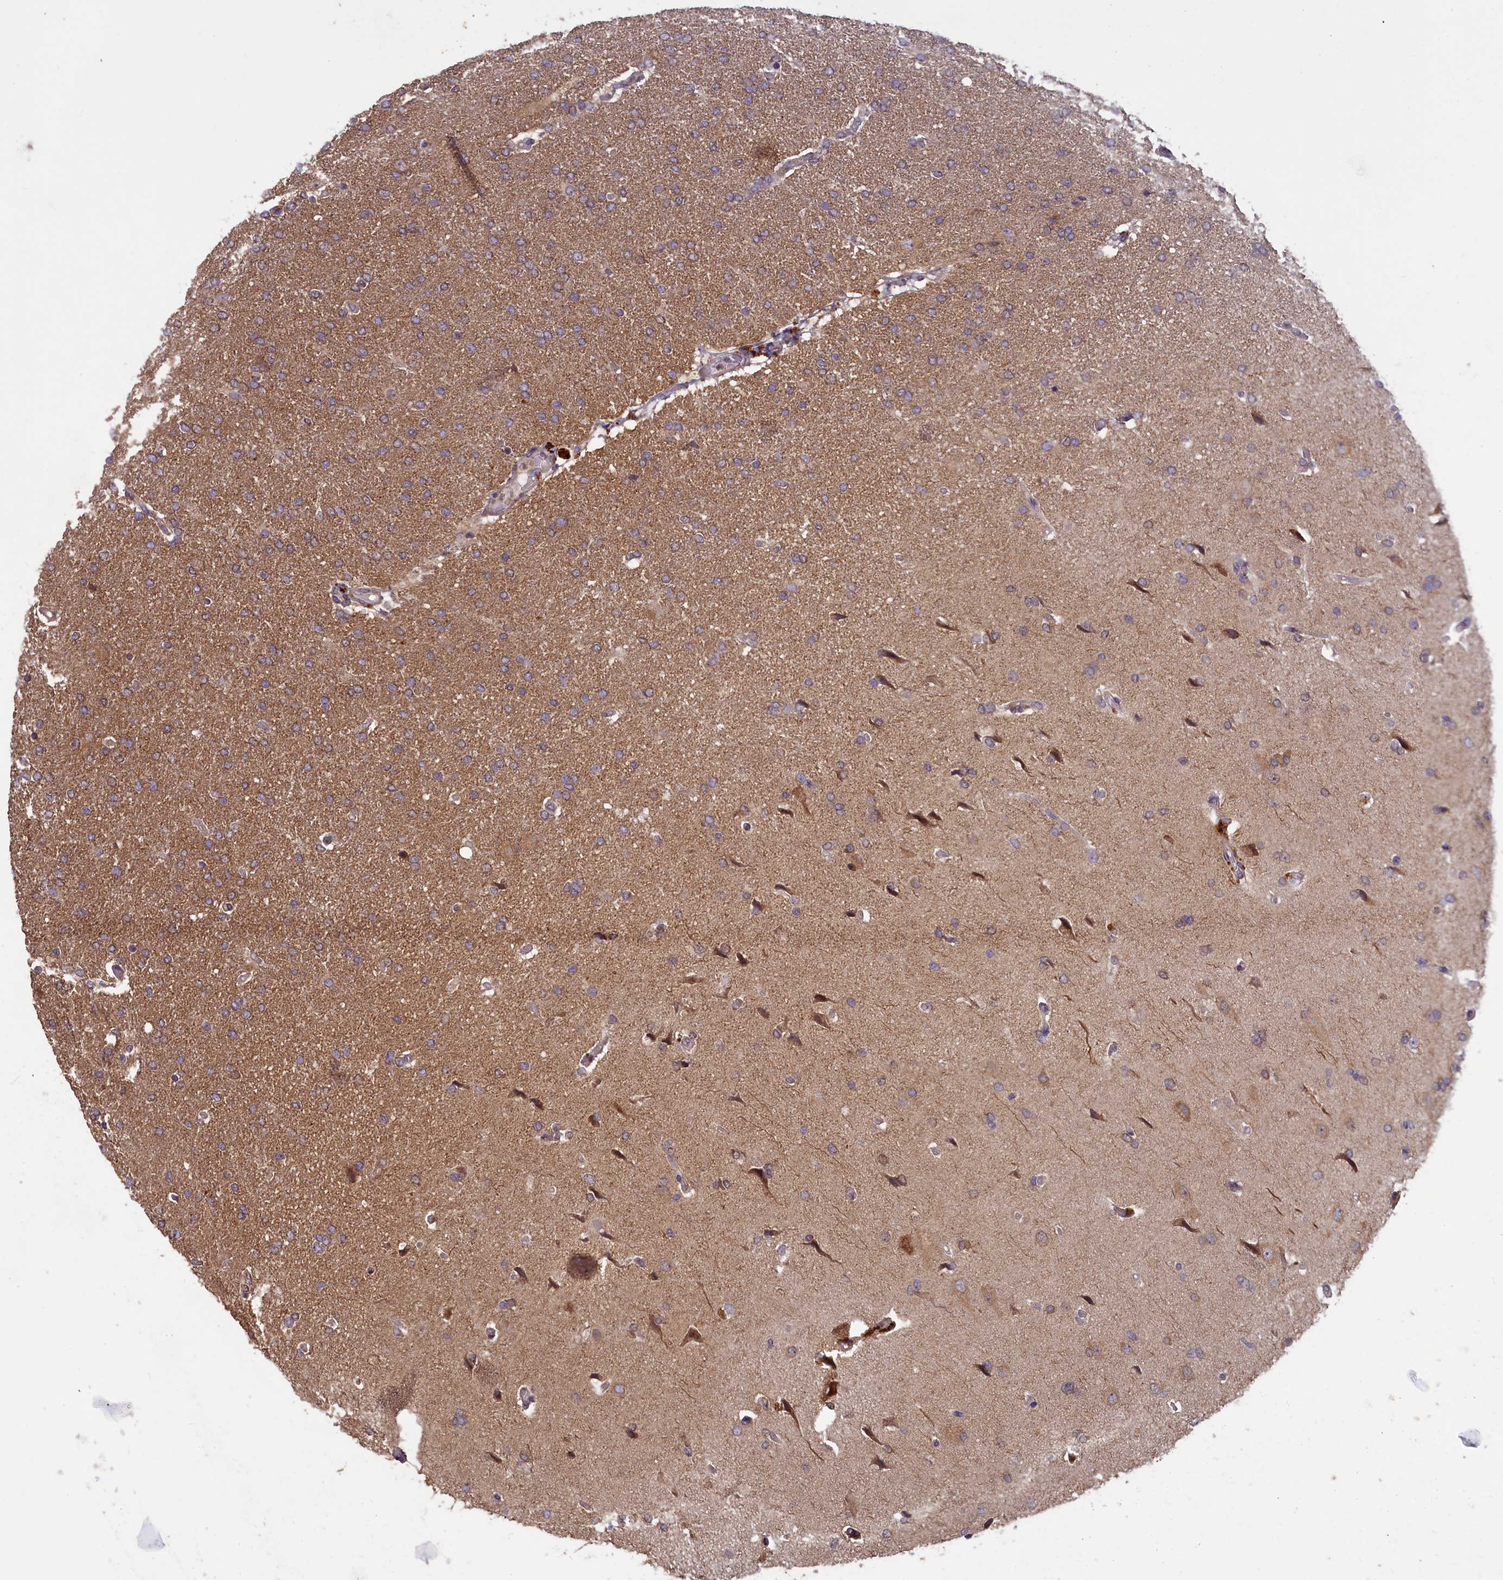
{"staining": {"intensity": "weak", "quantity": "25%-75%", "location": "cytoplasmic/membranous"}, "tissue": "glioma", "cell_type": "Tumor cells", "image_type": "cancer", "snomed": [{"axis": "morphology", "description": "Glioma, malignant, High grade"}, {"axis": "topography", "description": "Brain"}], "caption": "Weak cytoplasmic/membranous positivity is present in approximately 25%-75% of tumor cells in malignant glioma (high-grade). (DAB (3,3'-diaminobenzidine) = brown stain, brightfield microscopy at high magnification).", "gene": "NUDT6", "patient": {"sex": "male", "age": 72}}